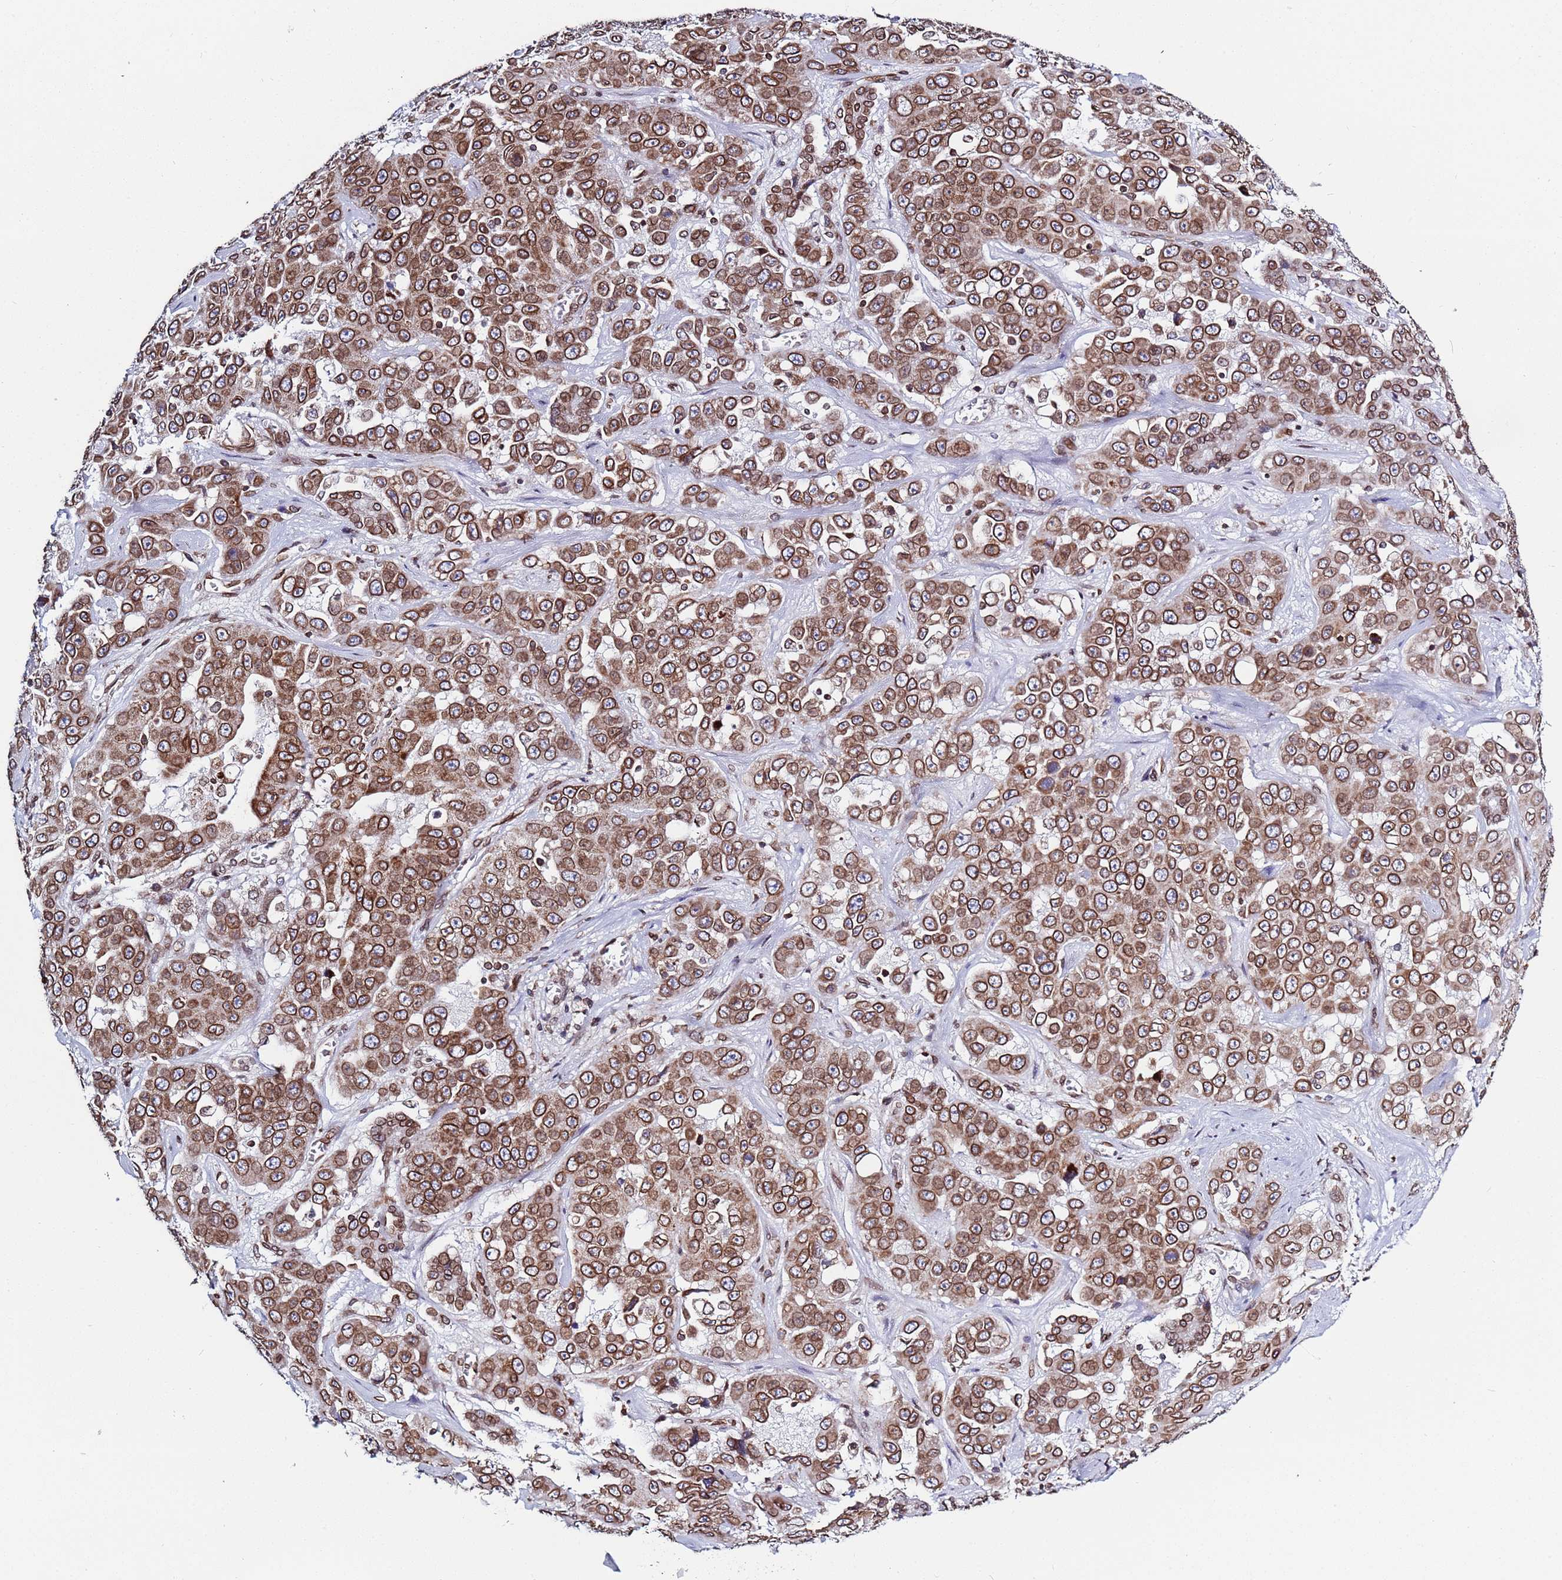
{"staining": {"intensity": "moderate", "quantity": ">75%", "location": "cytoplasmic/membranous,nuclear"}, "tissue": "liver cancer", "cell_type": "Tumor cells", "image_type": "cancer", "snomed": [{"axis": "morphology", "description": "Cholangiocarcinoma"}, {"axis": "topography", "description": "Liver"}], "caption": "This is a micrograph of IHC staining of liver cancer (cholangiocarcinoma), which shows moderate positivity in the cytoplasmic/membranous and nuclear of tumor cells.", "gene": "TOR1AIP1", "patient": {"sex": "female", "age": 52}}